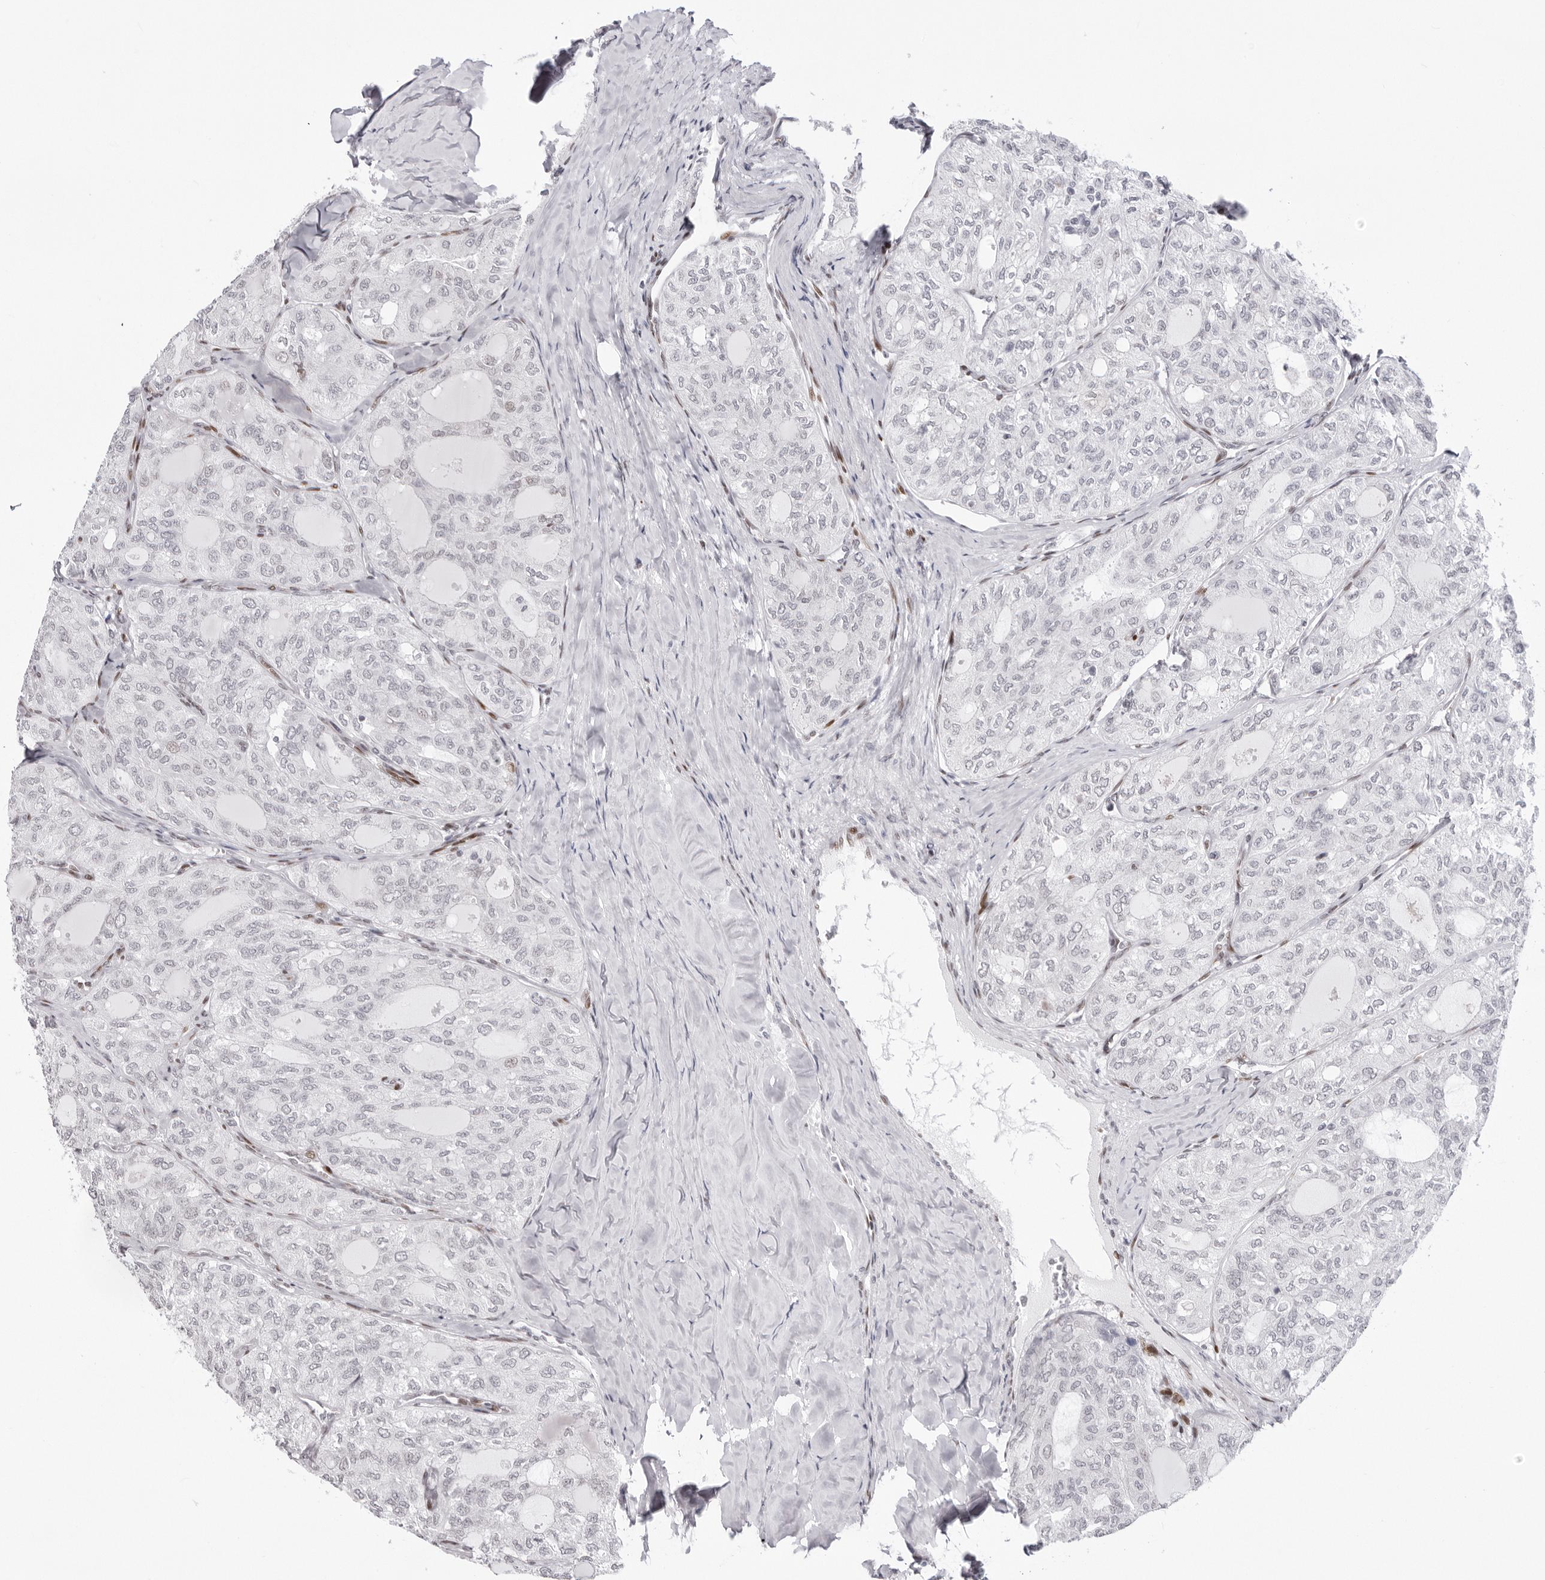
{"staining": {"intensity": "negative", "quantity": "none", "location": "none"}, "tissue": "thyroid cancer", "cell_type": "Tumor cells", "image_type": "cancer", "snomed": [{"axis": "morphology", "description": "Follicular adenoma carcinoma, NOS"}, {"axis": "topography", "description": "Thyroid gland"}], "caption": "Immunohistochemistry micrograph of neoplastic tissue: human follicular adenoma carcinoma (thyroid) stained with DAB displays no significant protein staining in tumor cells.", "gene": "NTPCR", "patient": {"sex": "male", "age": 75}}